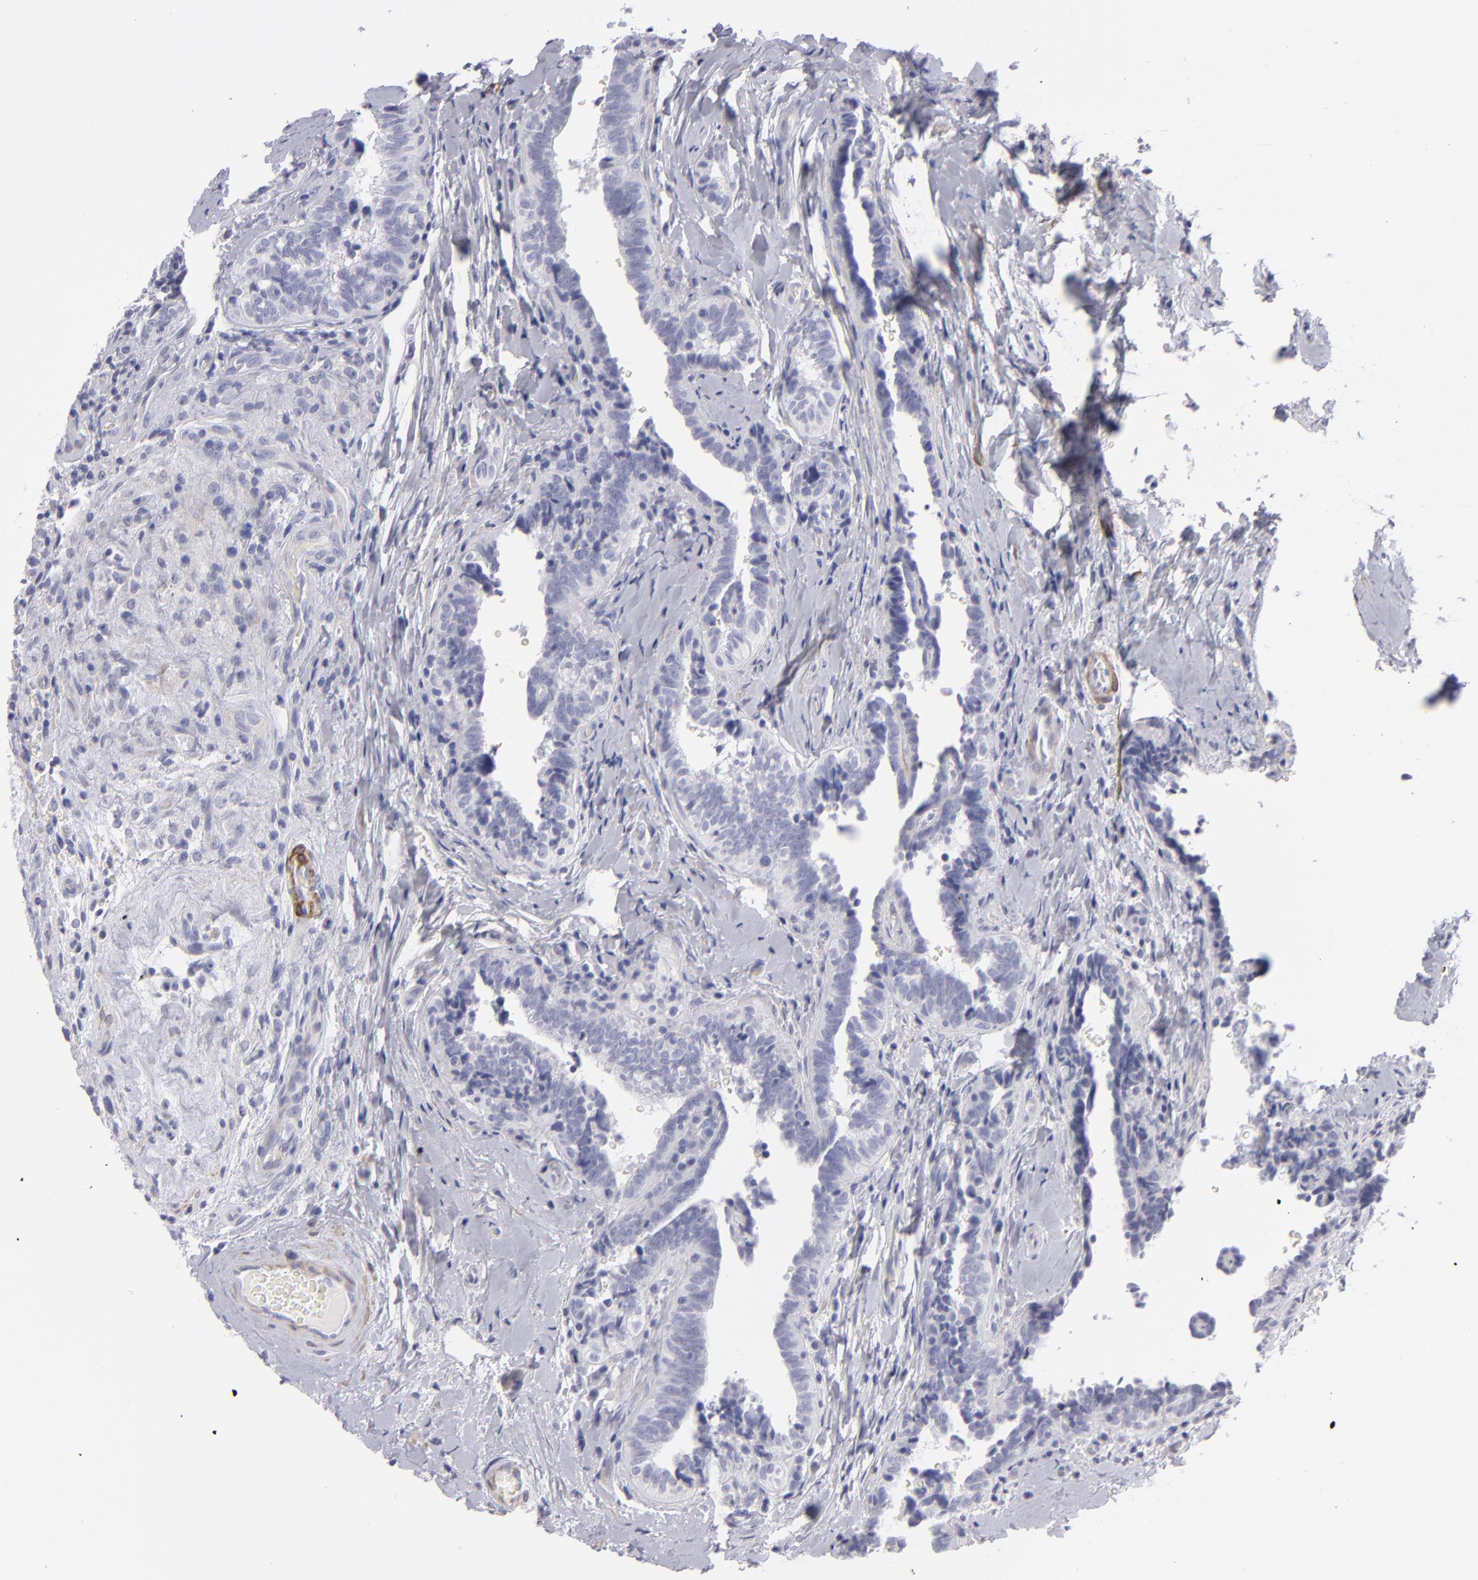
{"staining": {"intensity": "negative", "quantity": "none", "location": "none"}, "tissue": "testis cancer", "cell_type": "Tumor cells", "image_type": "cancer", "snomed": [{"axis": "morphology", "description": "Seminoma, NOS"}, {"axis": "topography", "description": "Testis"}], "caption": "Testis cancer (seminoma) stained for a protein using immunohistochemistry (IHC) exhibits no expression tumor cells.", "gene": "MYH11", "patient": {"sex": "male", "age": 32}}